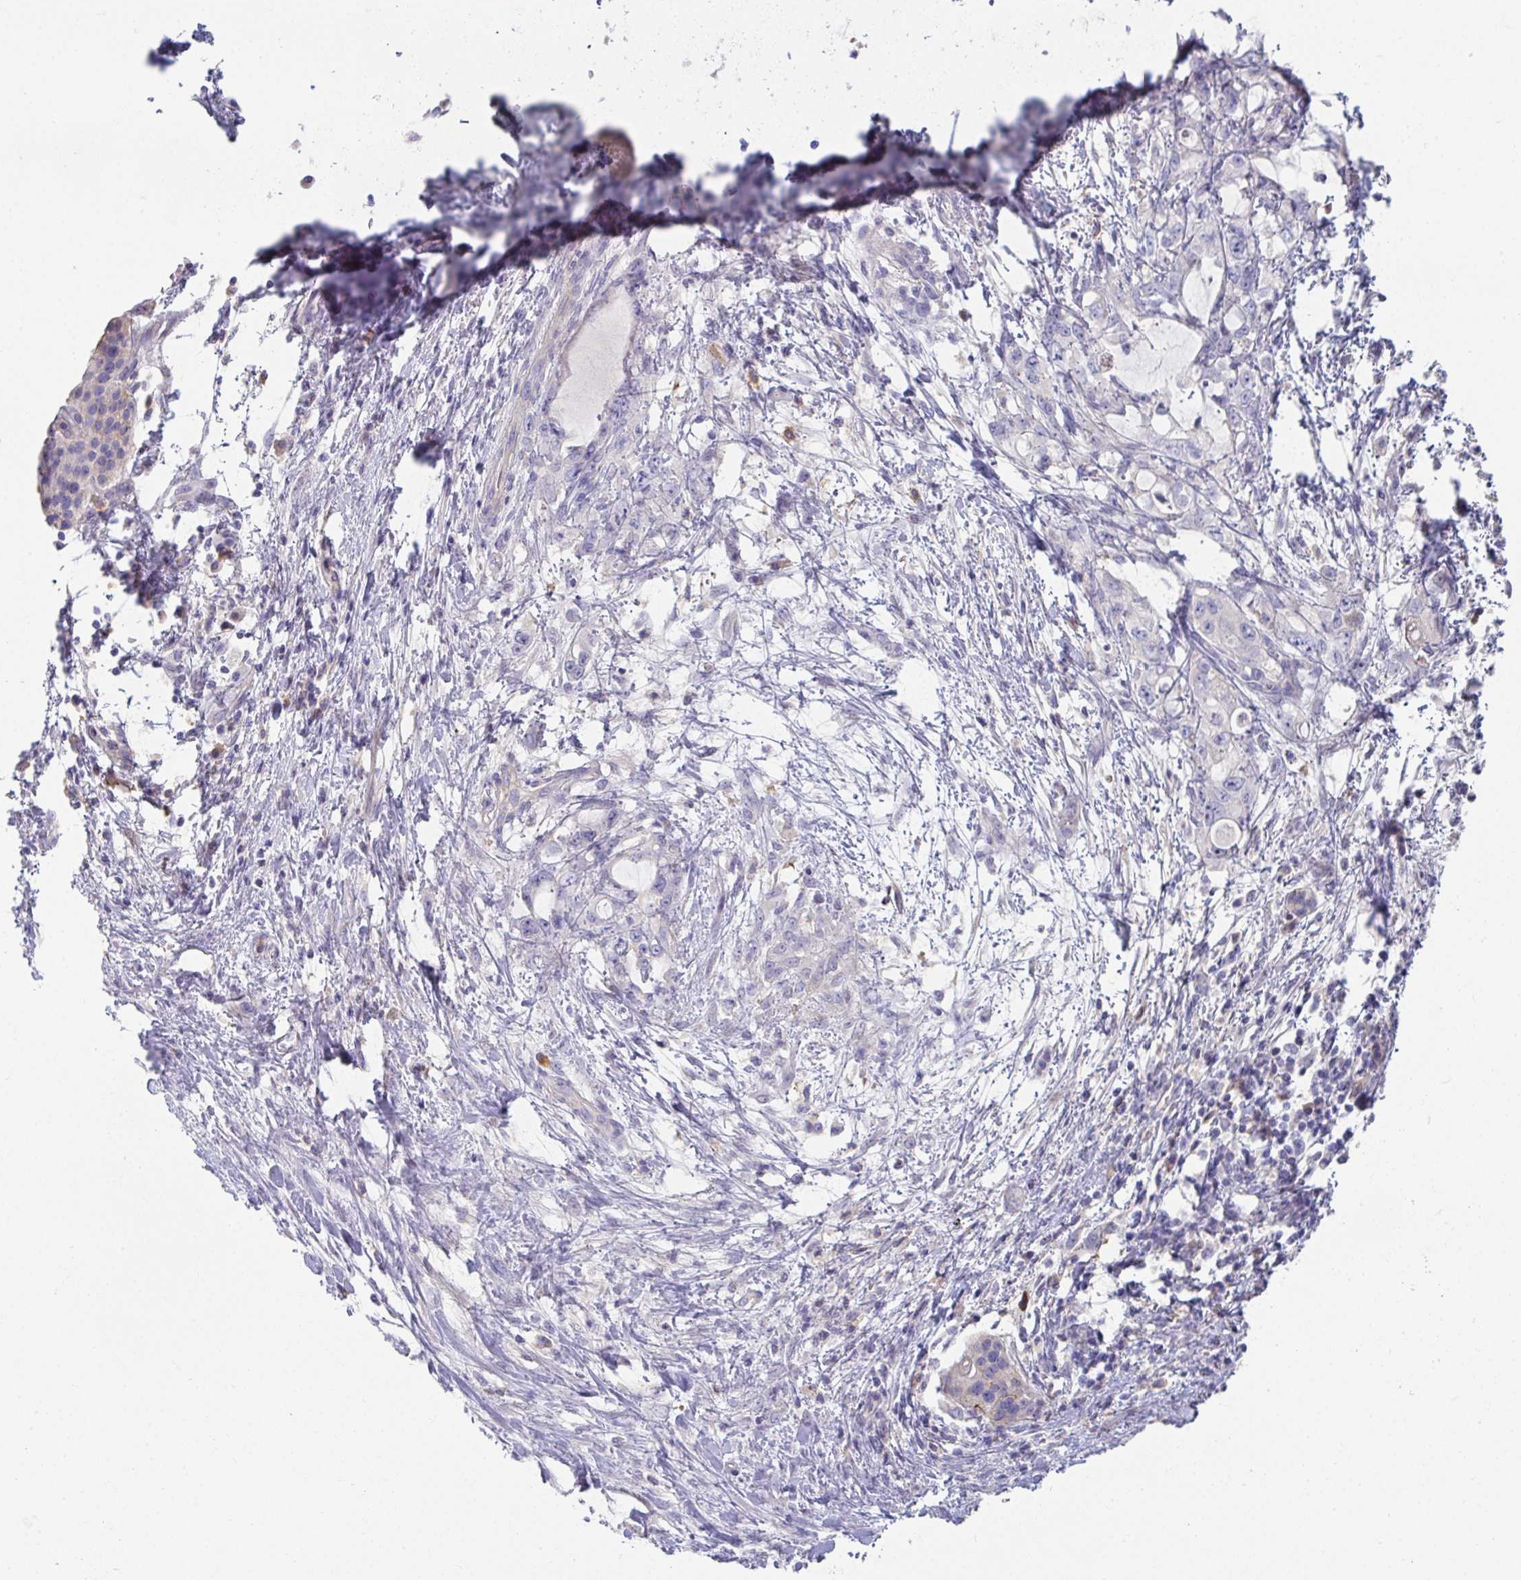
{"staining": {"intensity": "negative", "quantity": "none", "location": "none"}, "tissue": "pancreatic cancer", "cell_type": "Tumor cells", "image_type": "cancer", "snomed": [{"axis": "morphology", "description": "Adenocarcinoma, NOS"}, {"axis": "topography", "description": "Pancreas"}], "caption": "There is no significant staining in tumor cells of pancreatic cancer (adenocarcinoma).", "gene": "ANO5", "patient": {"sex": "female", "age": 61}}